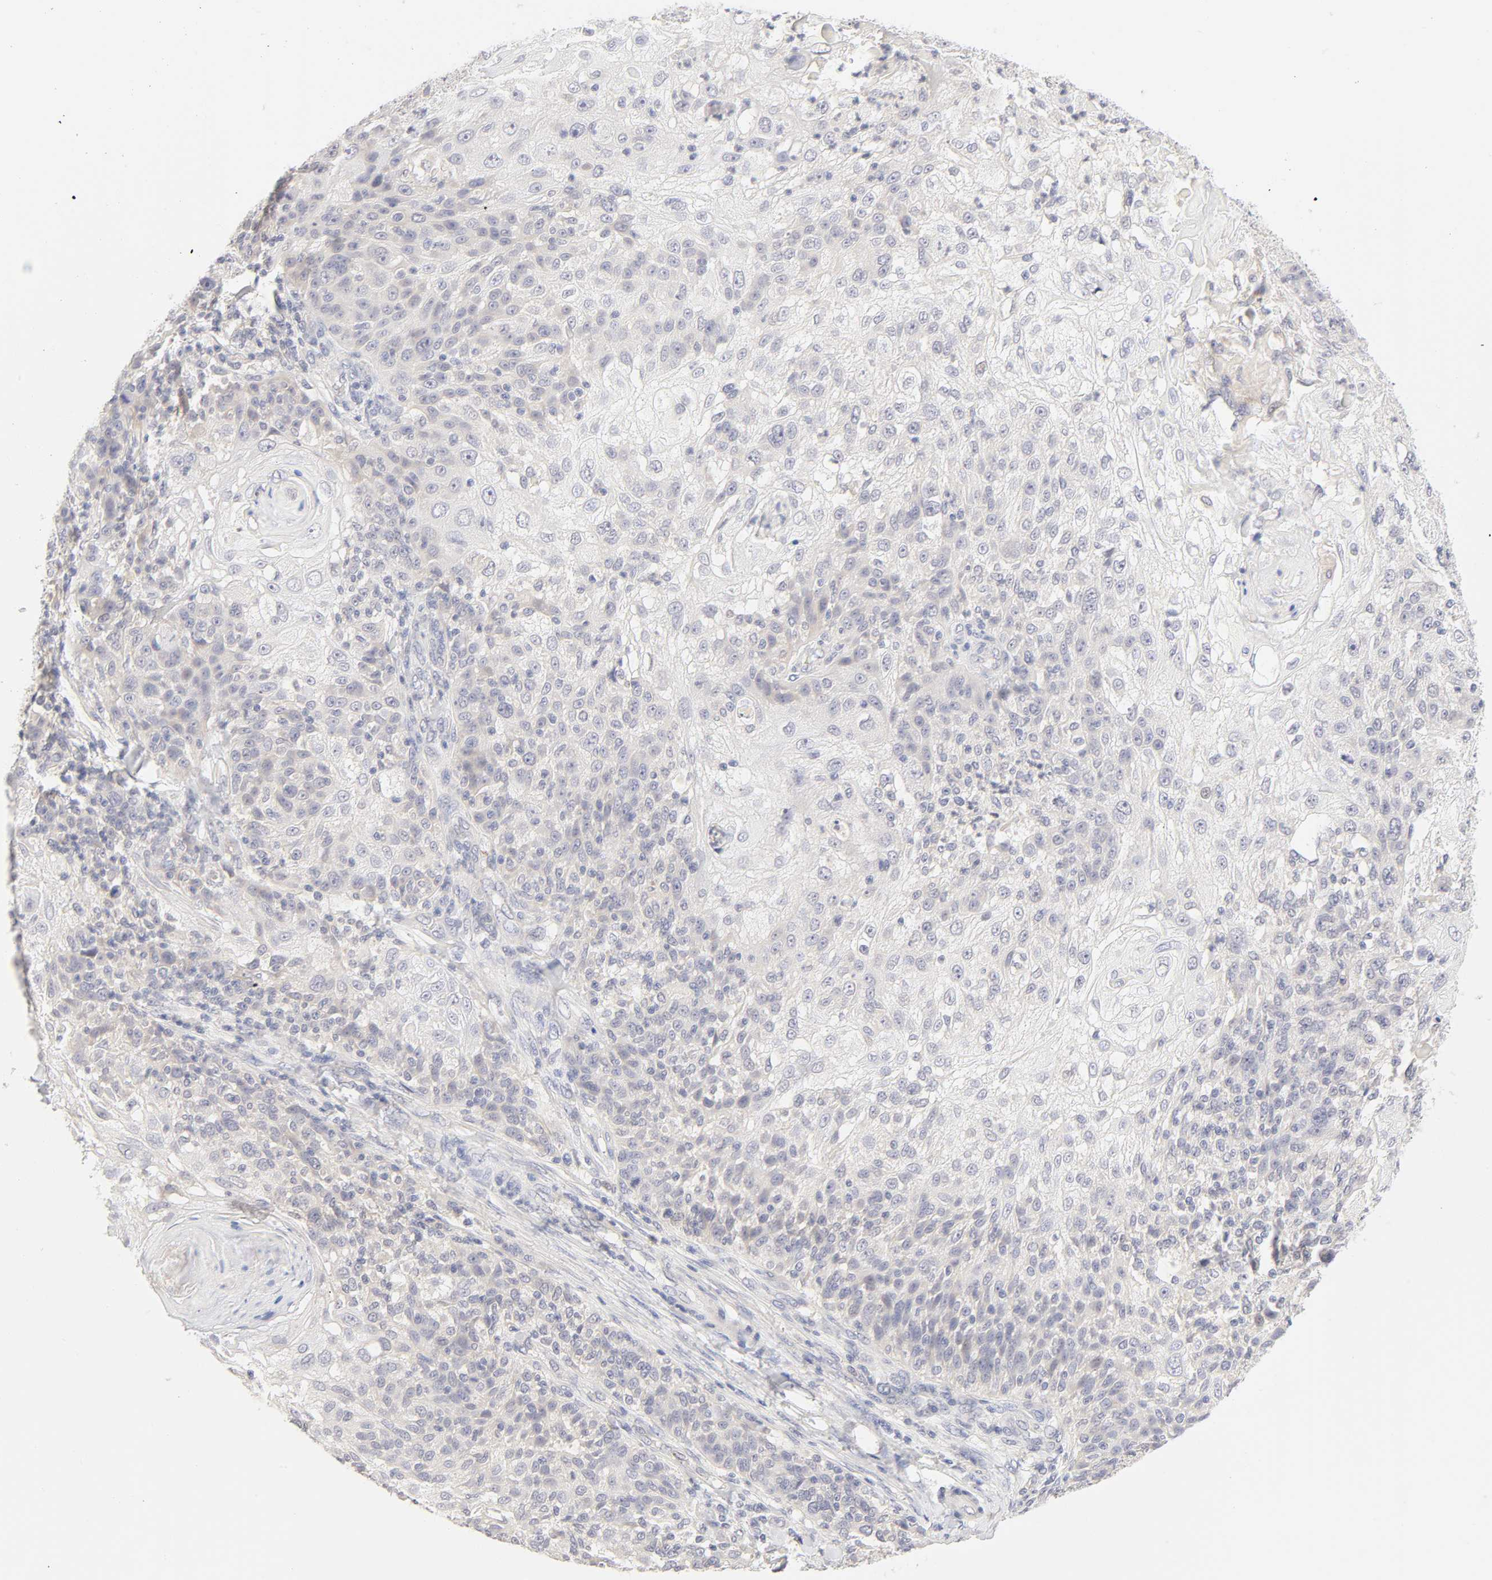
{"staining": {"intensity": "moderate", "quantity": "<25%", "location": "cytoplasmic/membranous"}, "tissue": "skin cancer", "cell_type": "Tumor cells", "image_type": "cancer", "snomed": [{"axis": "morphology", "description": "Normal tissue, NOS"}, {"axis": "morphology", "description": "Squamous cell carcinoma, NOS"}, {"axis": "topography", "description": "Skin"}], "caption": "A histopathology image of skin cancer stained for a protein reveals moderate cytoplasmic/membranous brown staining in tumor cells. The staining is performed using DAB brown chromogen to label protein expression. The nuclei are counter-stained blue using hematoxylin.", "gene": "CYP4B1", "patient": {"sex": "female", "age": 83}}